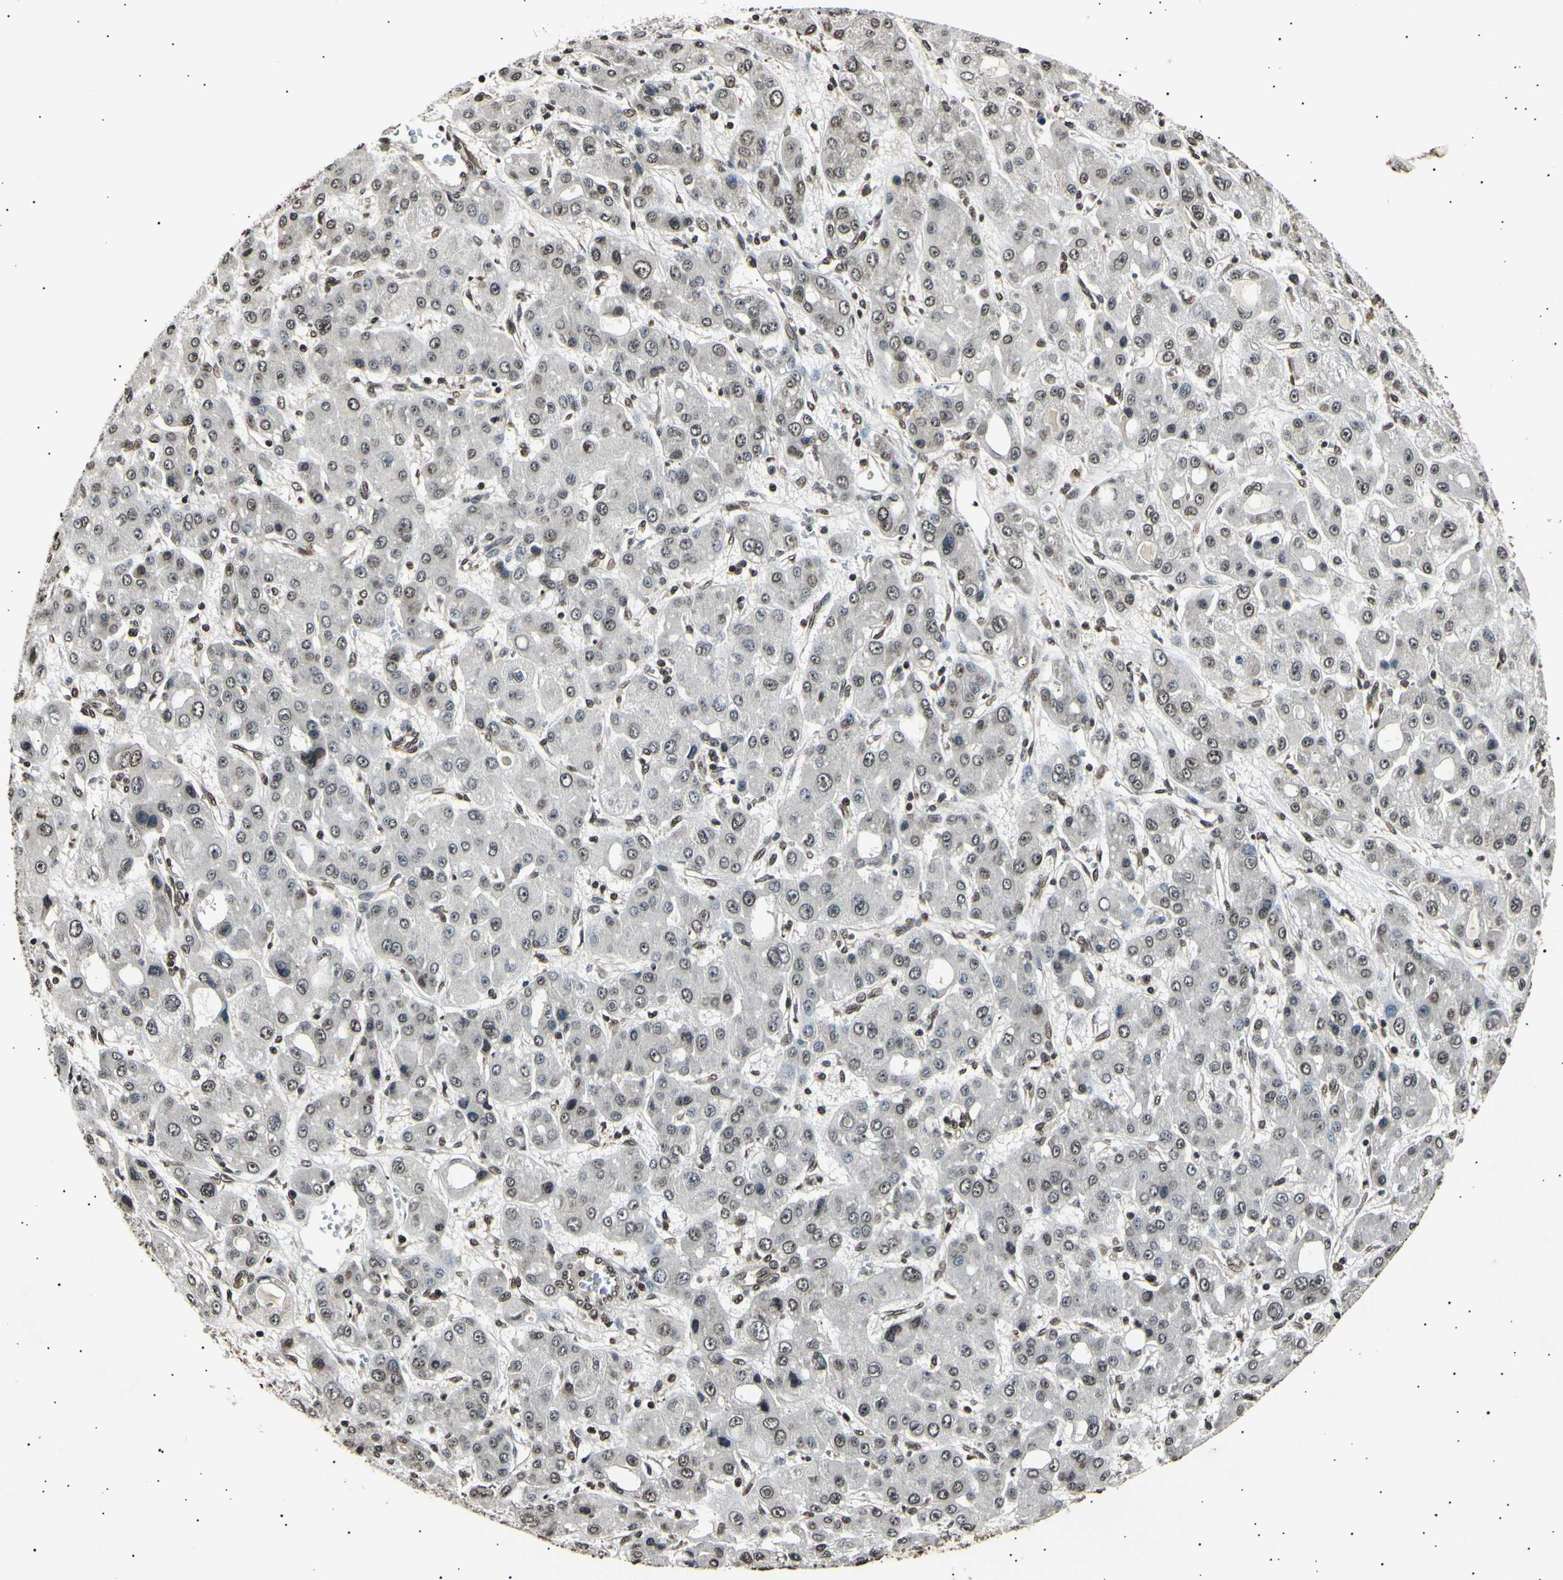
{"staining": {"intensity": "weak", "quantity": "25%-75%", "location": "nuclear"}, "tissue": "liver cancer", "cell_type": "Tumor cells", "image_type": "cancer", "snomed": [{"axis": "morphology", "description": "Carcinoma, Hepatocellular, NOS"}, {"axis": "topography", "description": "Liver"}], "caption": "Human hepatocellular carcinoma (liver) stained with a protein marker displays weak staining in tumor cells.", "gene": "ANAPC7", "patient": {"sex": "male", "age": 55}}